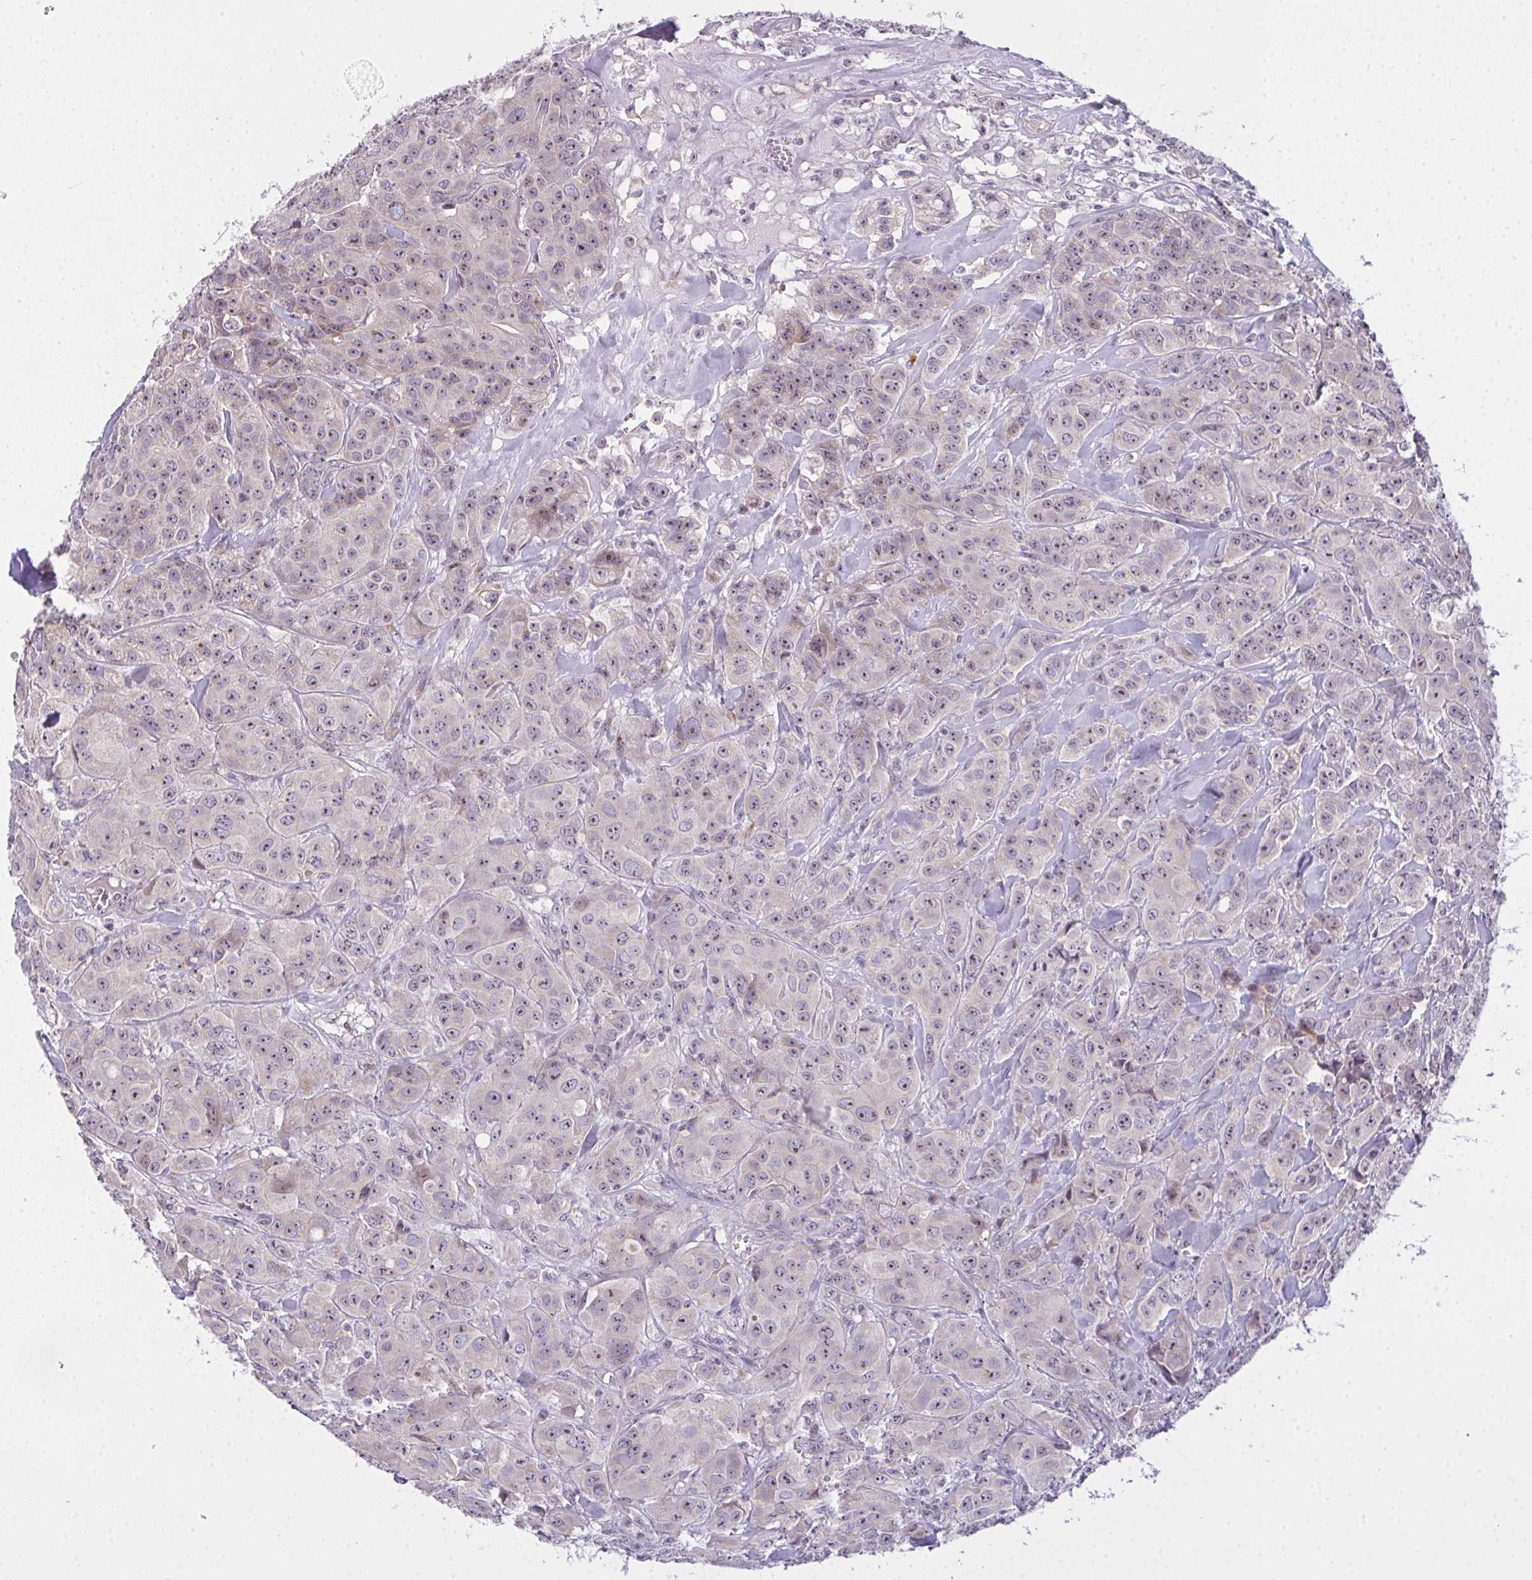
{"staining": {"intensity": "weak", "quantity": ">75%", "location": "nuclear"}, "tissue": "breast cancer", "cell_type": "Tumor cells", "image_type": "cancer", "snomed": [{"axis": "morphology", "description": "Normal tissue, NOS"}, {"axis": "morphology", "description": "Duct carcinoma"}, {"axis": "topography", "description": "Breast"}], "caption": "DAB immunohistochemical staining of human intraductal carcinoma (breast) demonstrates weak nuclear protein expression in approximately >75% of tumor cells.", "gene": "NT5C1A", "patient": {"sex": "female", "age": 43}}